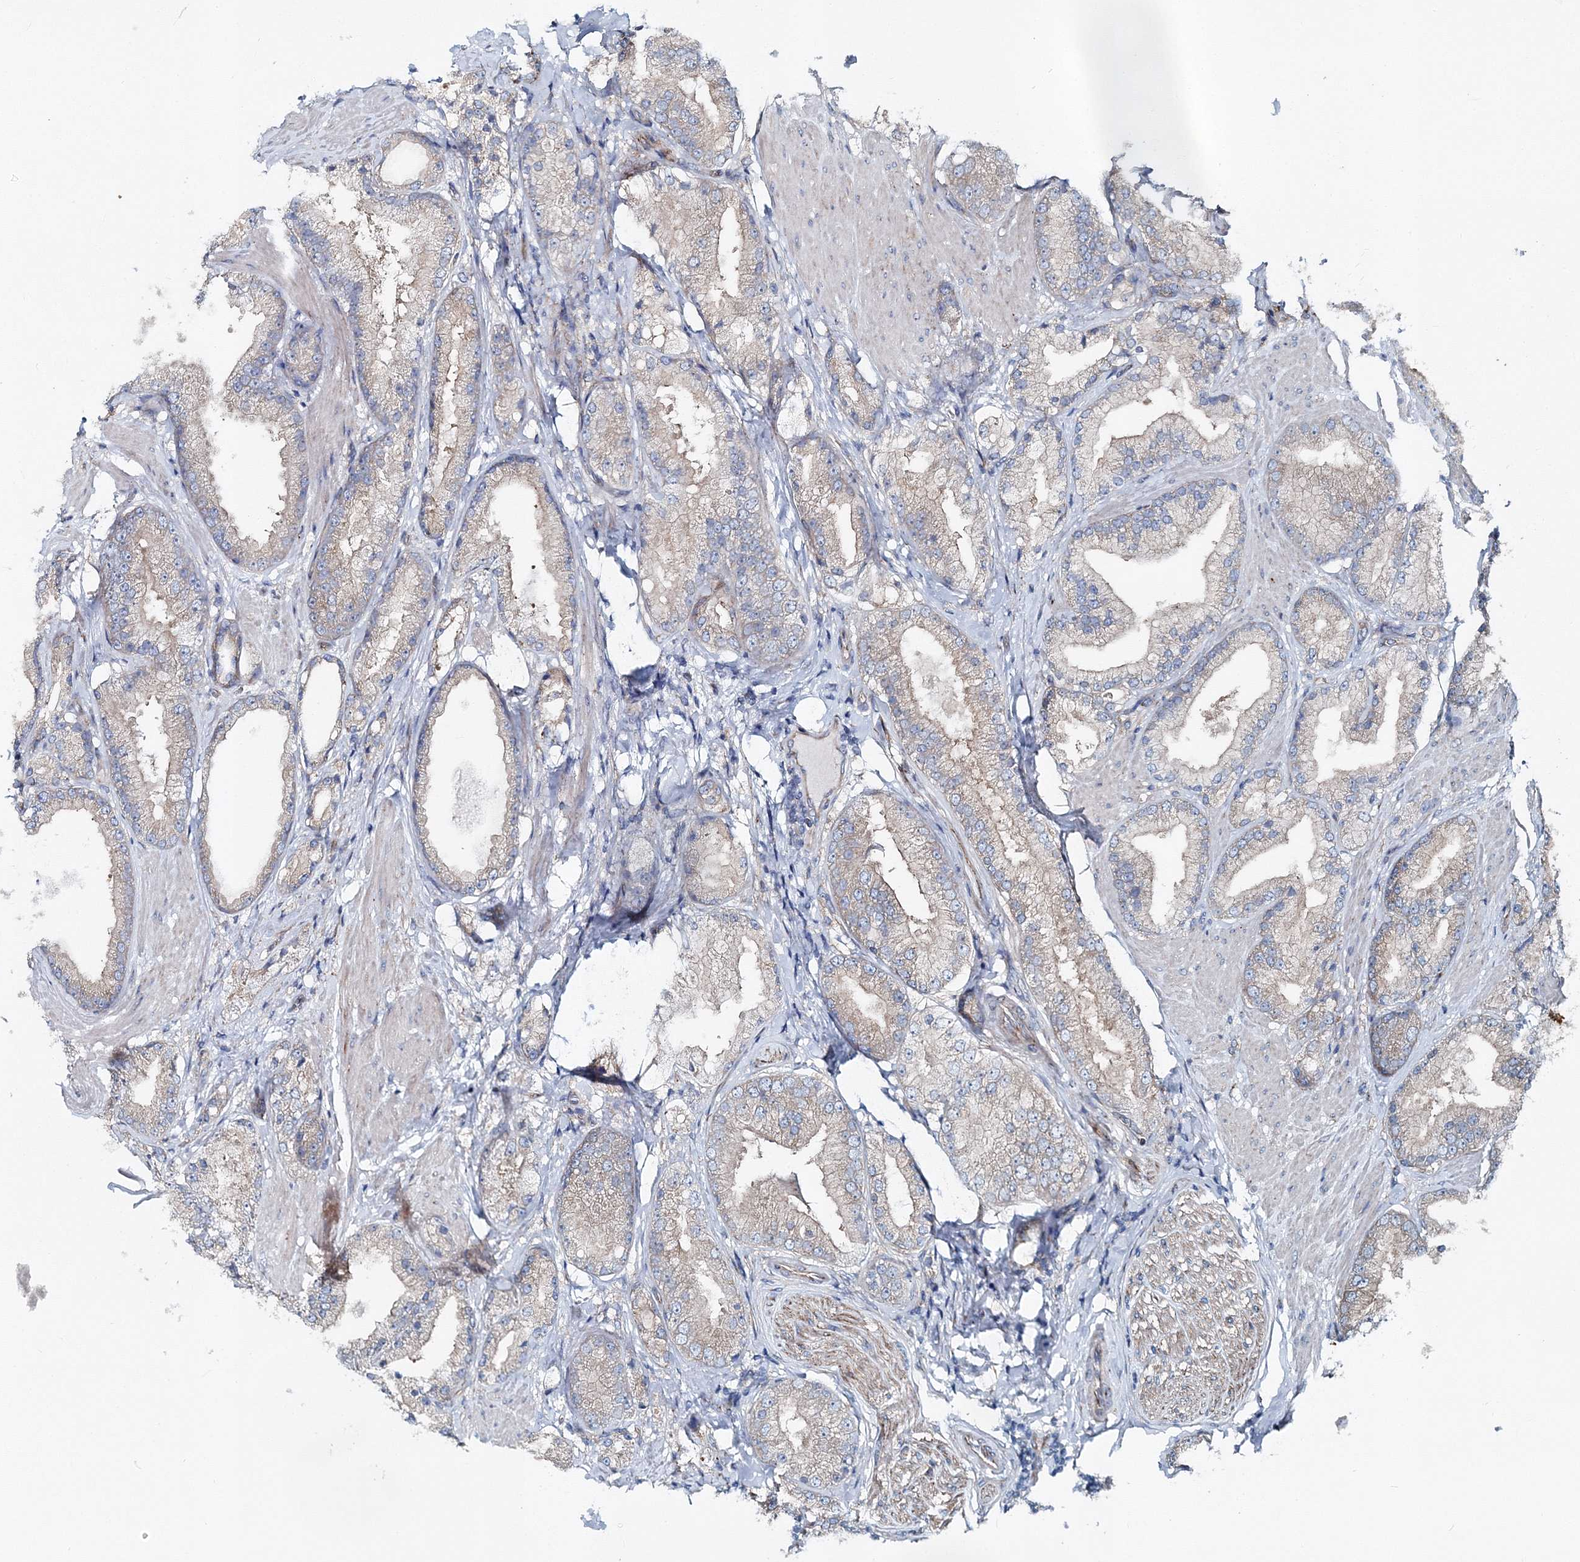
{"staining": {"intensity": "weak", "quantity": "<25%", "location": "cytoplasmic/membranous"}, "tissue": "prostate cancer", "cell_type": "Tumor cells", "image_type": "cancer", "snomed": [{"axis": "morphology", "description": "Adenocarcinoma, Low grade"}, {"axis": "topography", "description": "Prostate"}], "caption": "The histopathology image reveals no significant positivity in tumor cells of prostate cancer.", "gene": "MPHOSPH9", "patient": {"sex": "male", "age": 67}}